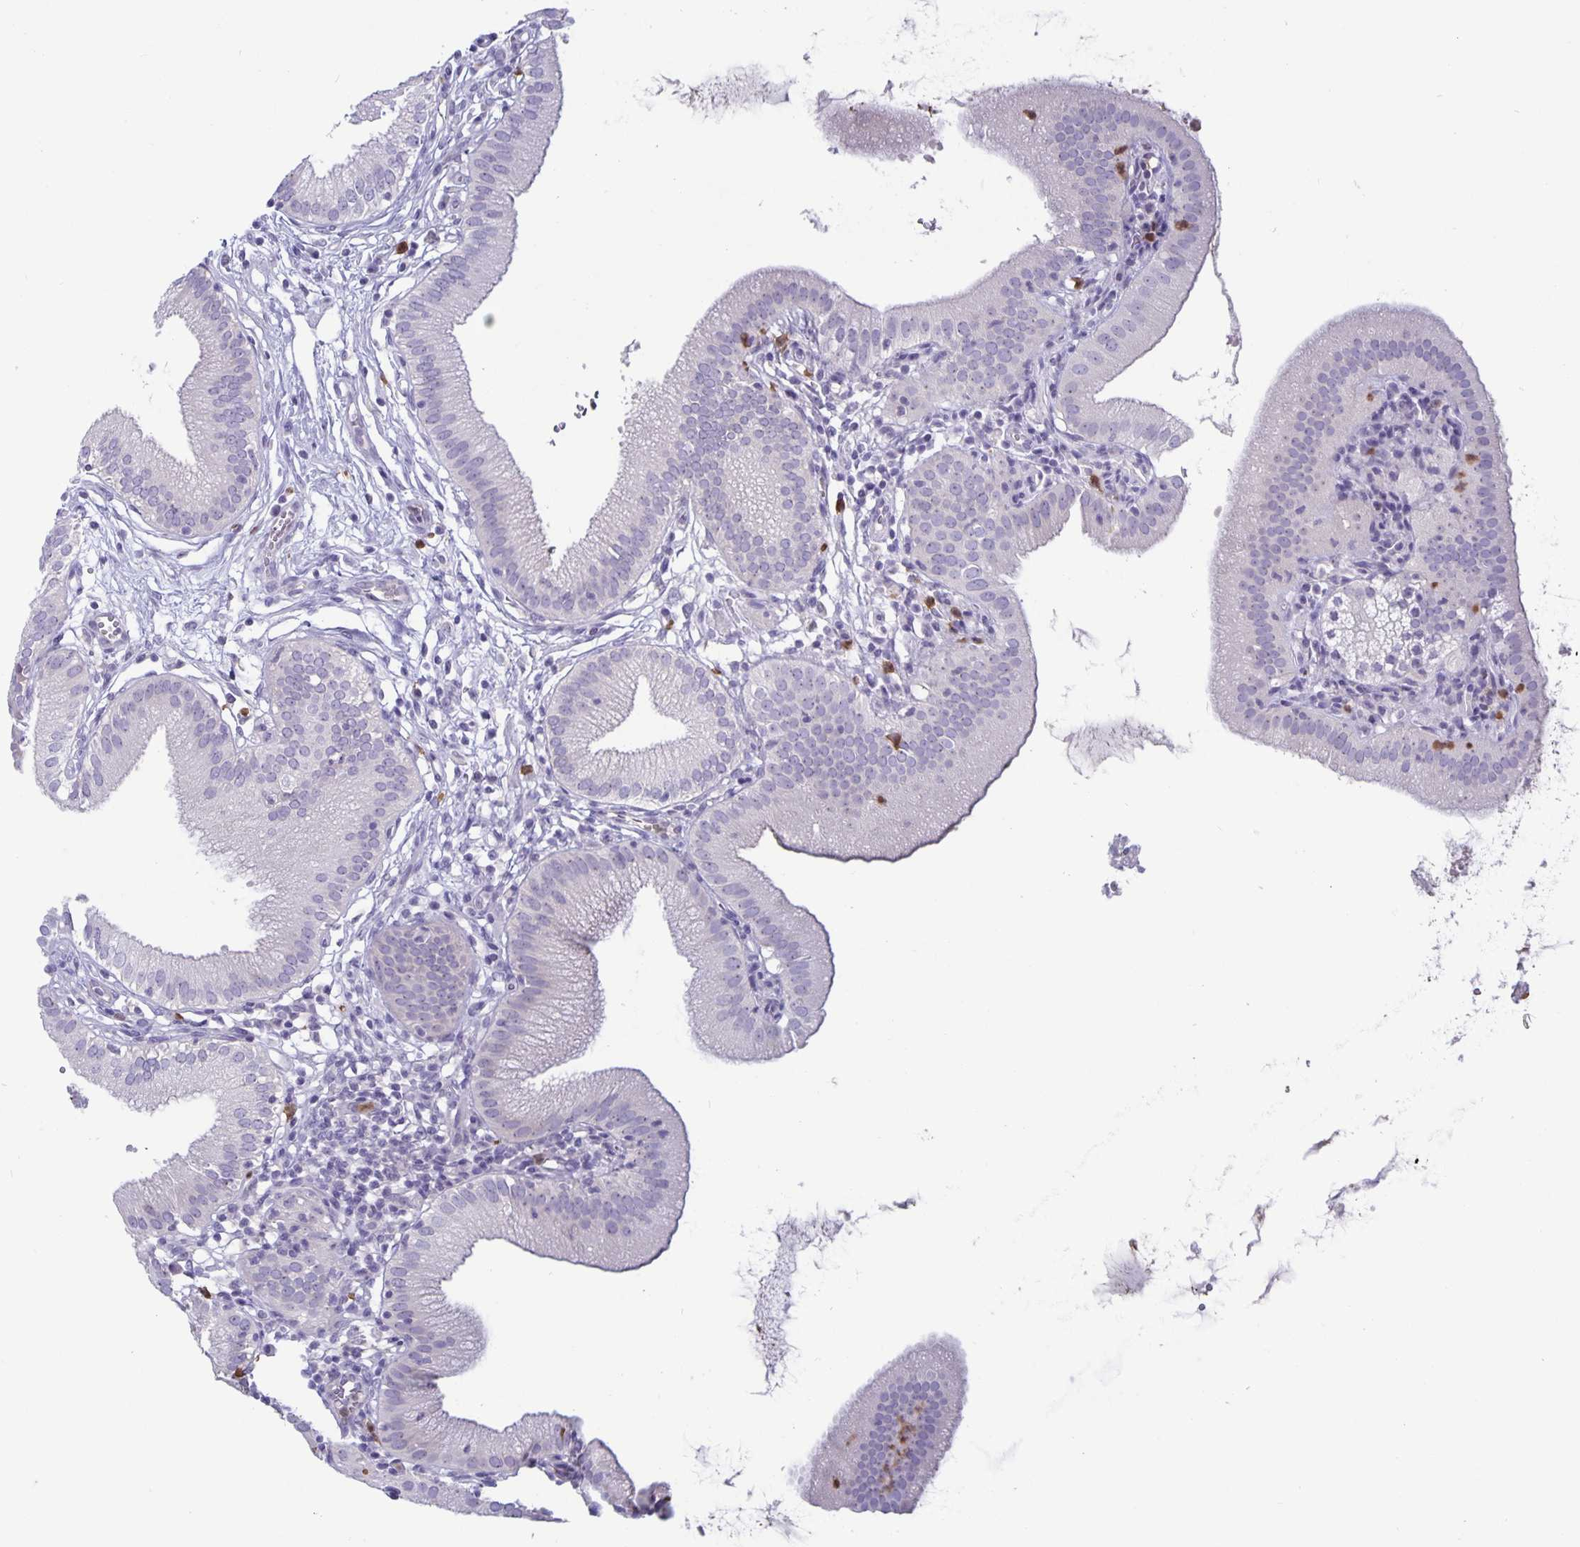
{"staining": {"intensity": "negative", "quantity": "none", "location": "none"}, "tissue": "gallbladder", "cell_type": "Glandular cells", "image_type": "normal", "snomed": [{"axis": "morphology", "description": "Normal tissue, NOS"}, {"axis": "topography", "description": "Gallbladder"}], "caption": "This is an immunohistochemistry (IHC) image of normal human gallbladder. There is no positivity in glandular cells.", "gene": "PLCB3", "patient": {"sex": "female", "age": 65}}